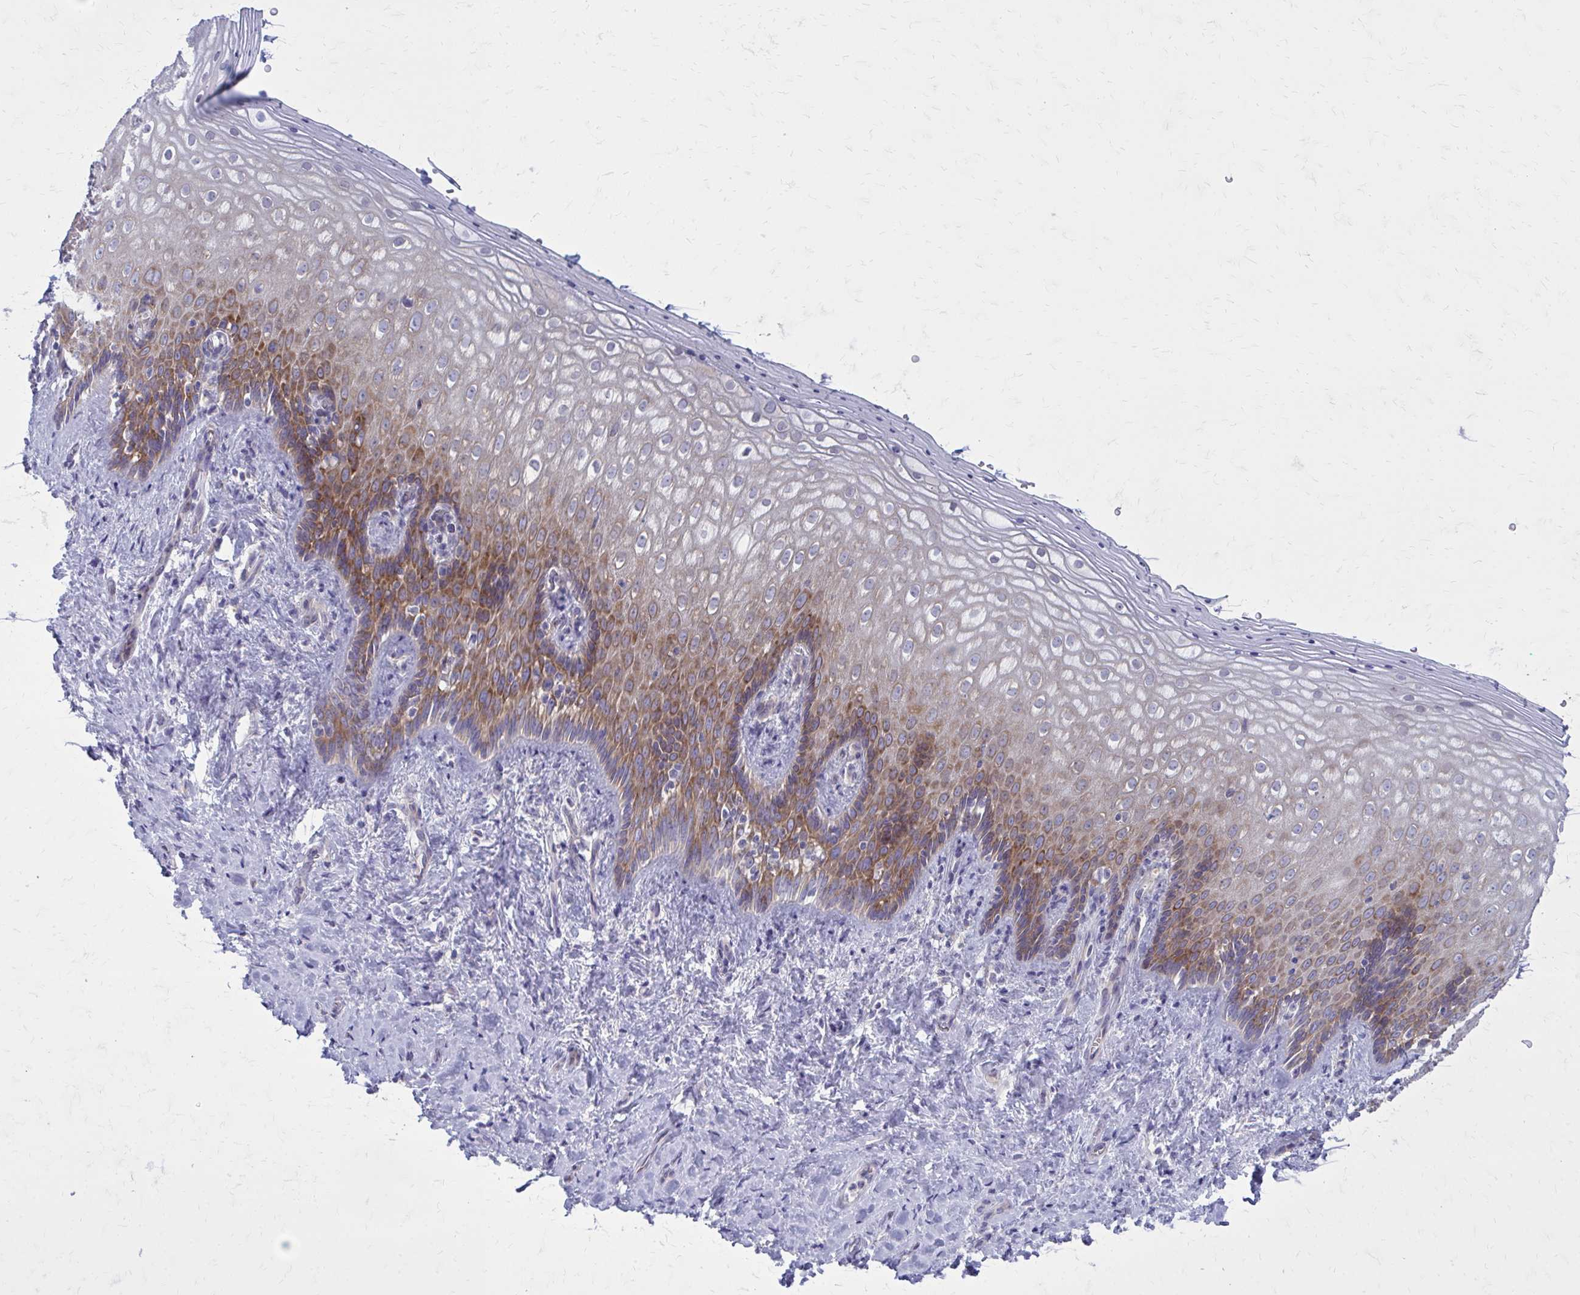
{"staining": {"intensity": "moderate", "quantity": "25%-75%", "location": "cytoplasmic/membranous"}, "tissue": "vagina", "cell_type": "Squamous epithelial cells", "image_type": "normal", "snomed": [{"axis": "morphology", "description": "Normal tissue, NOS"}, {"axis": "topography", "description": "Vagina"}], "caption": "A brown stain highlights moderate cytoplasmic/membranous expression of a protein in squamous epithelial cells of benign human vagina. (DAB (3,3'-diaminobenzidine) = brown stain, brightfield microscopy at high magnification).", "gene": "GIGYF2", "patient": {"sex": "female", "age": 42}}